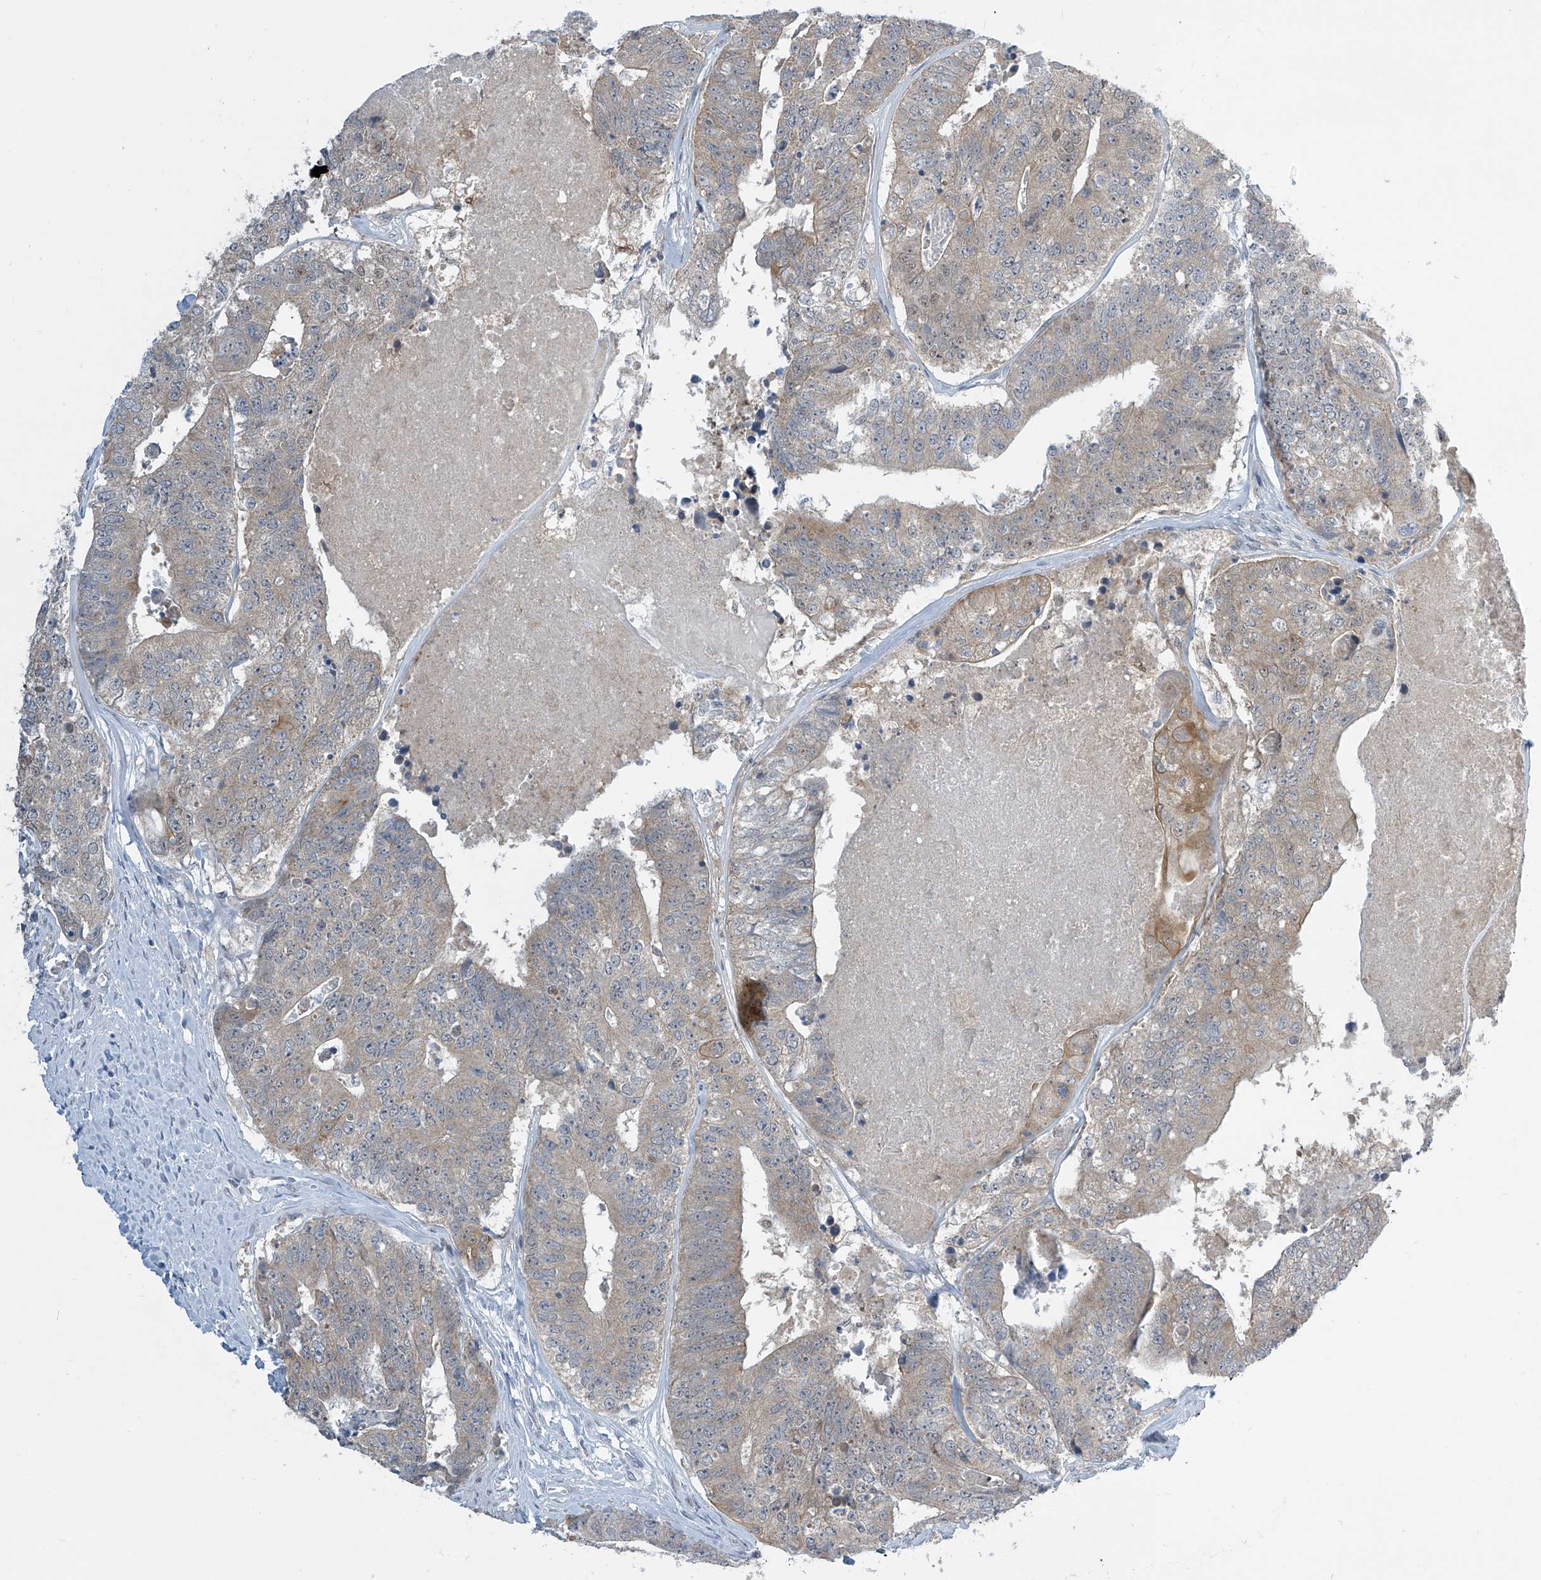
{"staining": {"intensity": "weak", "quantity": "<25%", "location": "cytoplasmic/membranous"}, "tissue": "colorectal cancer", "cell_type": "Tumor cells", "image_type": "cancer", "snomed": [{"axis": "morphology", "description": "Adenocarcinoma, NOS"}, {"axis": "topography", "description": "Colon"}], "caption": "The photomicrograph demonstrates no staining of tumor cells in colorectal cancer.", "gene": "APLF", "patient": {"sex": "female", "age": 67}}